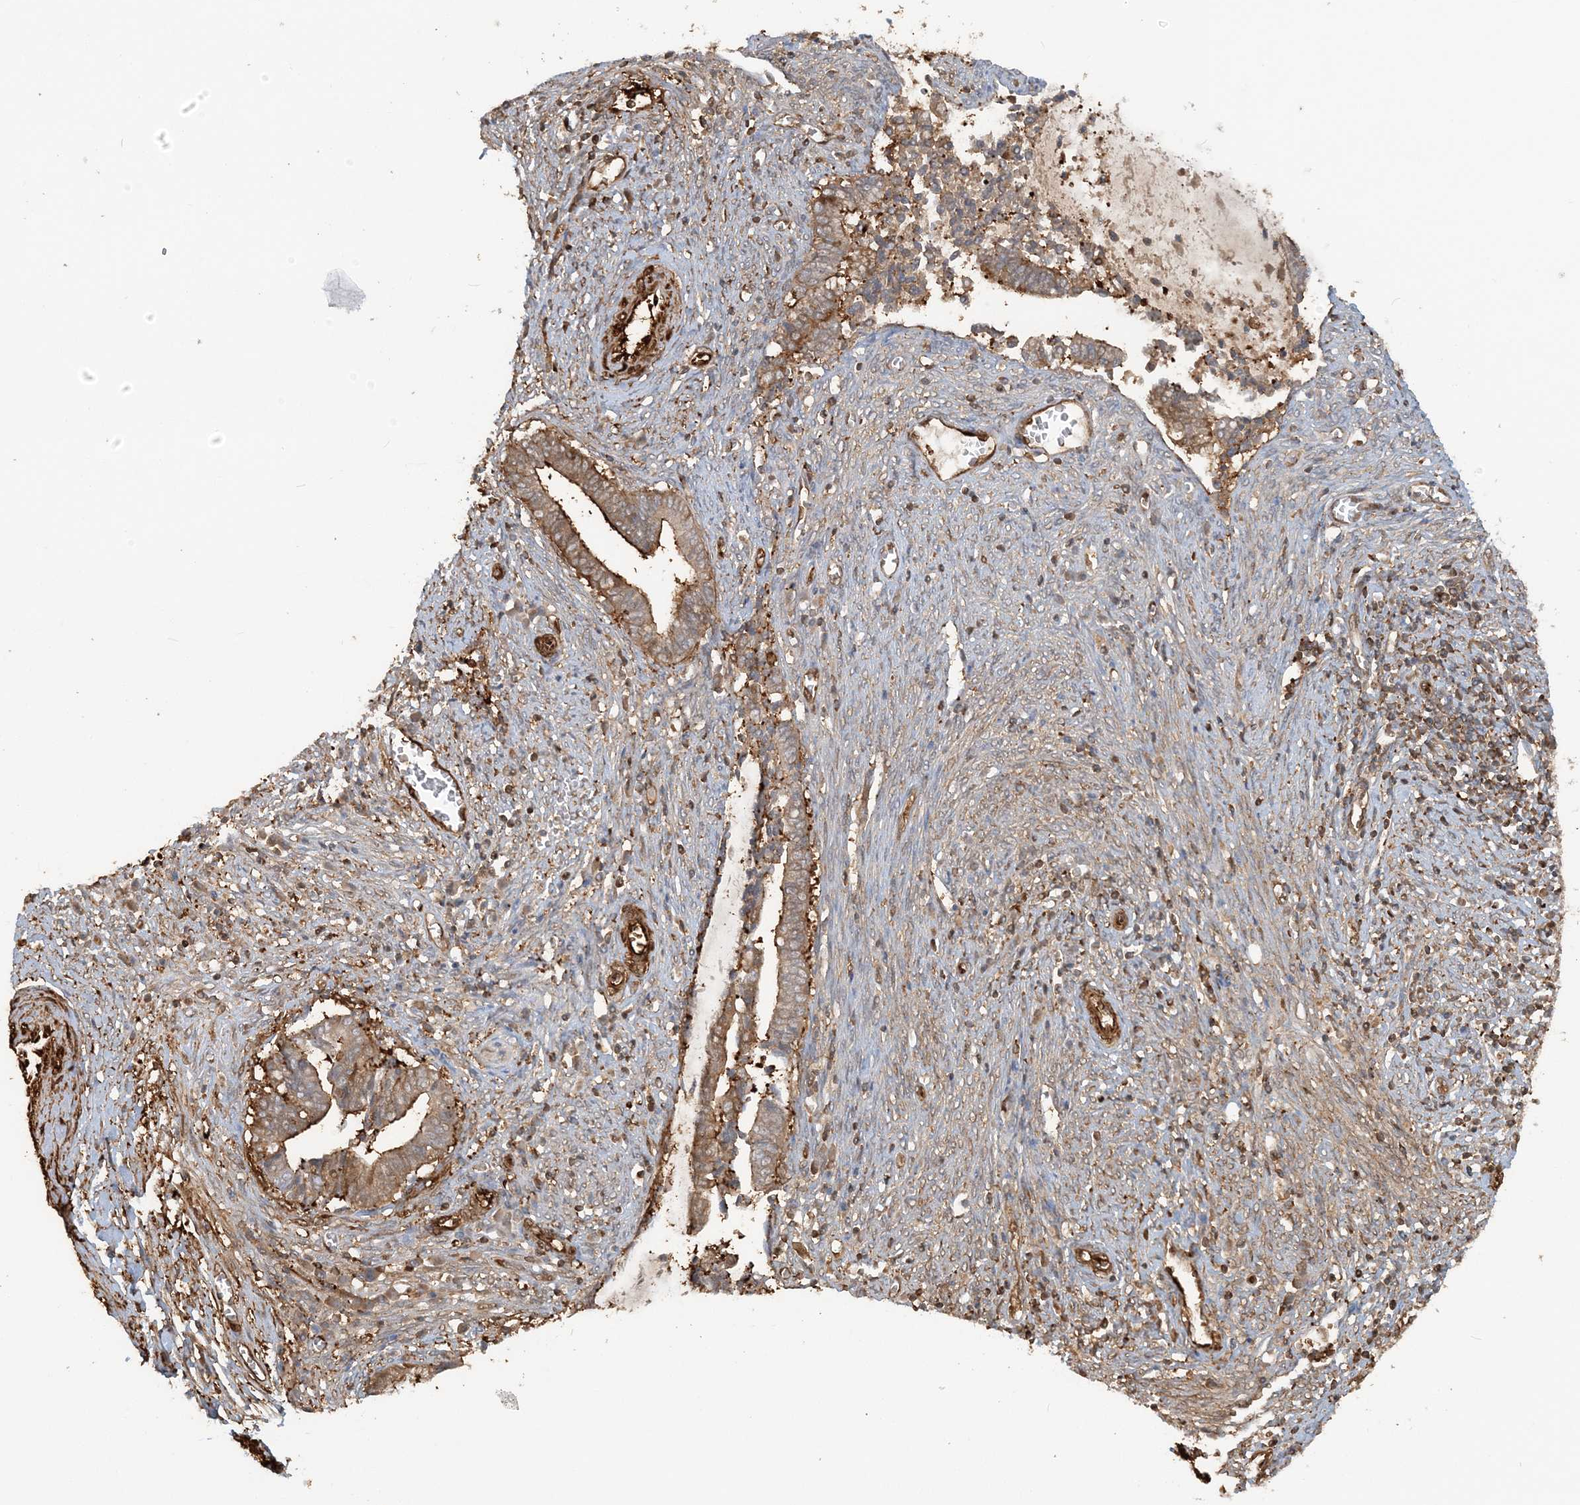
{"staining": {"intensity": "strong", "quantity": ">75%", "location": "cytoplasmic/membranous"}, "tissue": "cervical cancer", "cell_type": "Tumor cells", "image_type": "cancer", "snomed": [{"axis": "morphology", "description": "Adenocarcinoma, NOS"}, {"axis": "topography", "description": "Cervix"}], "caption": "Human cervical cancer stained for a protein (brown) shows strong cytoplasmic/membranous positive positivity in about >75% of tumor cells.", "gene": "DSTN", "patient": {"sex": "female", "age": 44}}